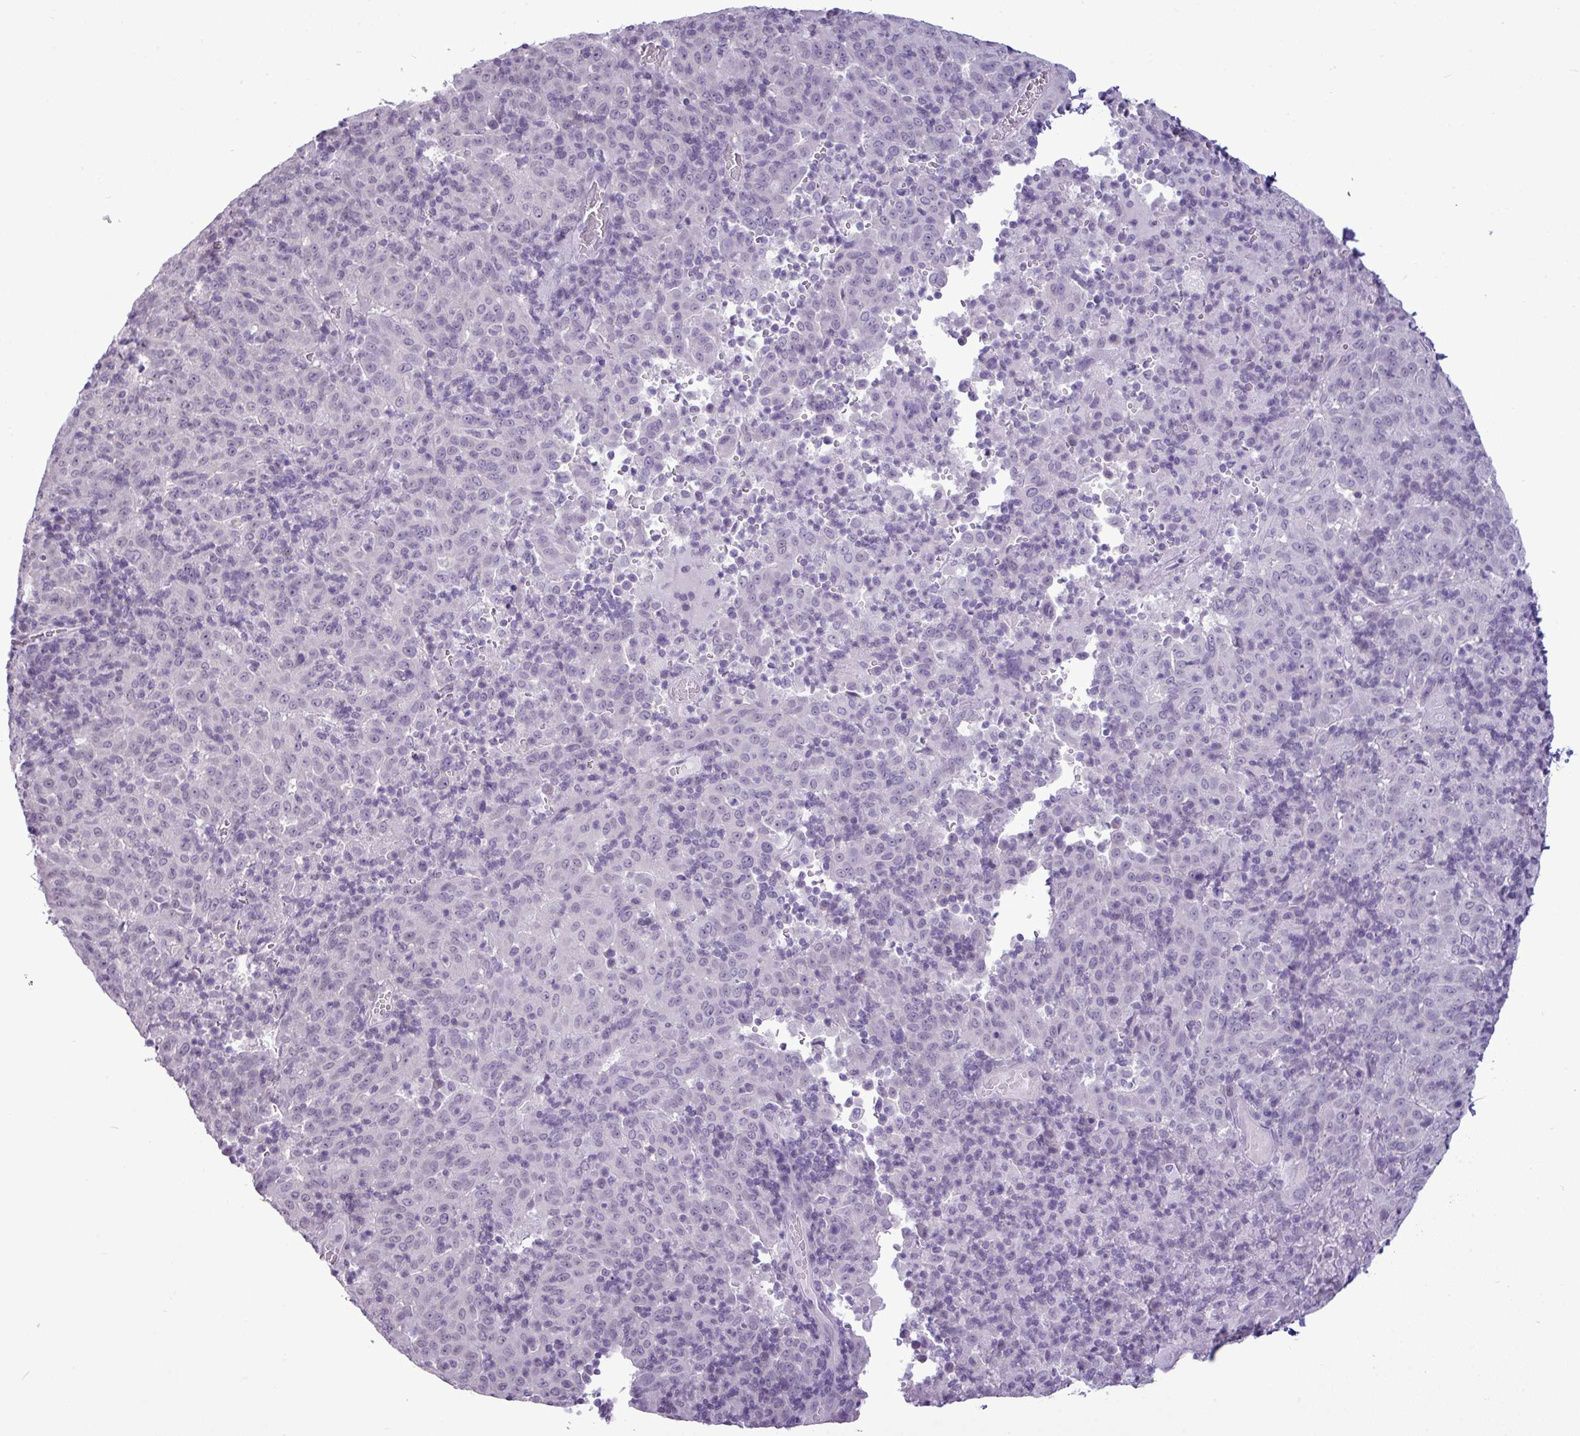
{"staining": {"intensity": "negative", "quantity": "none", "location": "none"}, "tissue": "pancreatic cancer", "cell_type": "Tumor cells", "image_type": "cancer", "snomed": [{"axis": "morphology", "description": "Adenocarcinoma, NOS"}, {"axis": "topography", "description": "Pancreas"}], "caption": "High magnification brightfield microscopy of pancreatic cancer (adenocarcinoma) stained with DAB (3,3'-diaminobenzidine) (brown) and counterstained with hematoxylin (blue): tumor cells show no significant staining.", "gene": "AMY2A", "patient": {"sex": "male", "age": 63}}